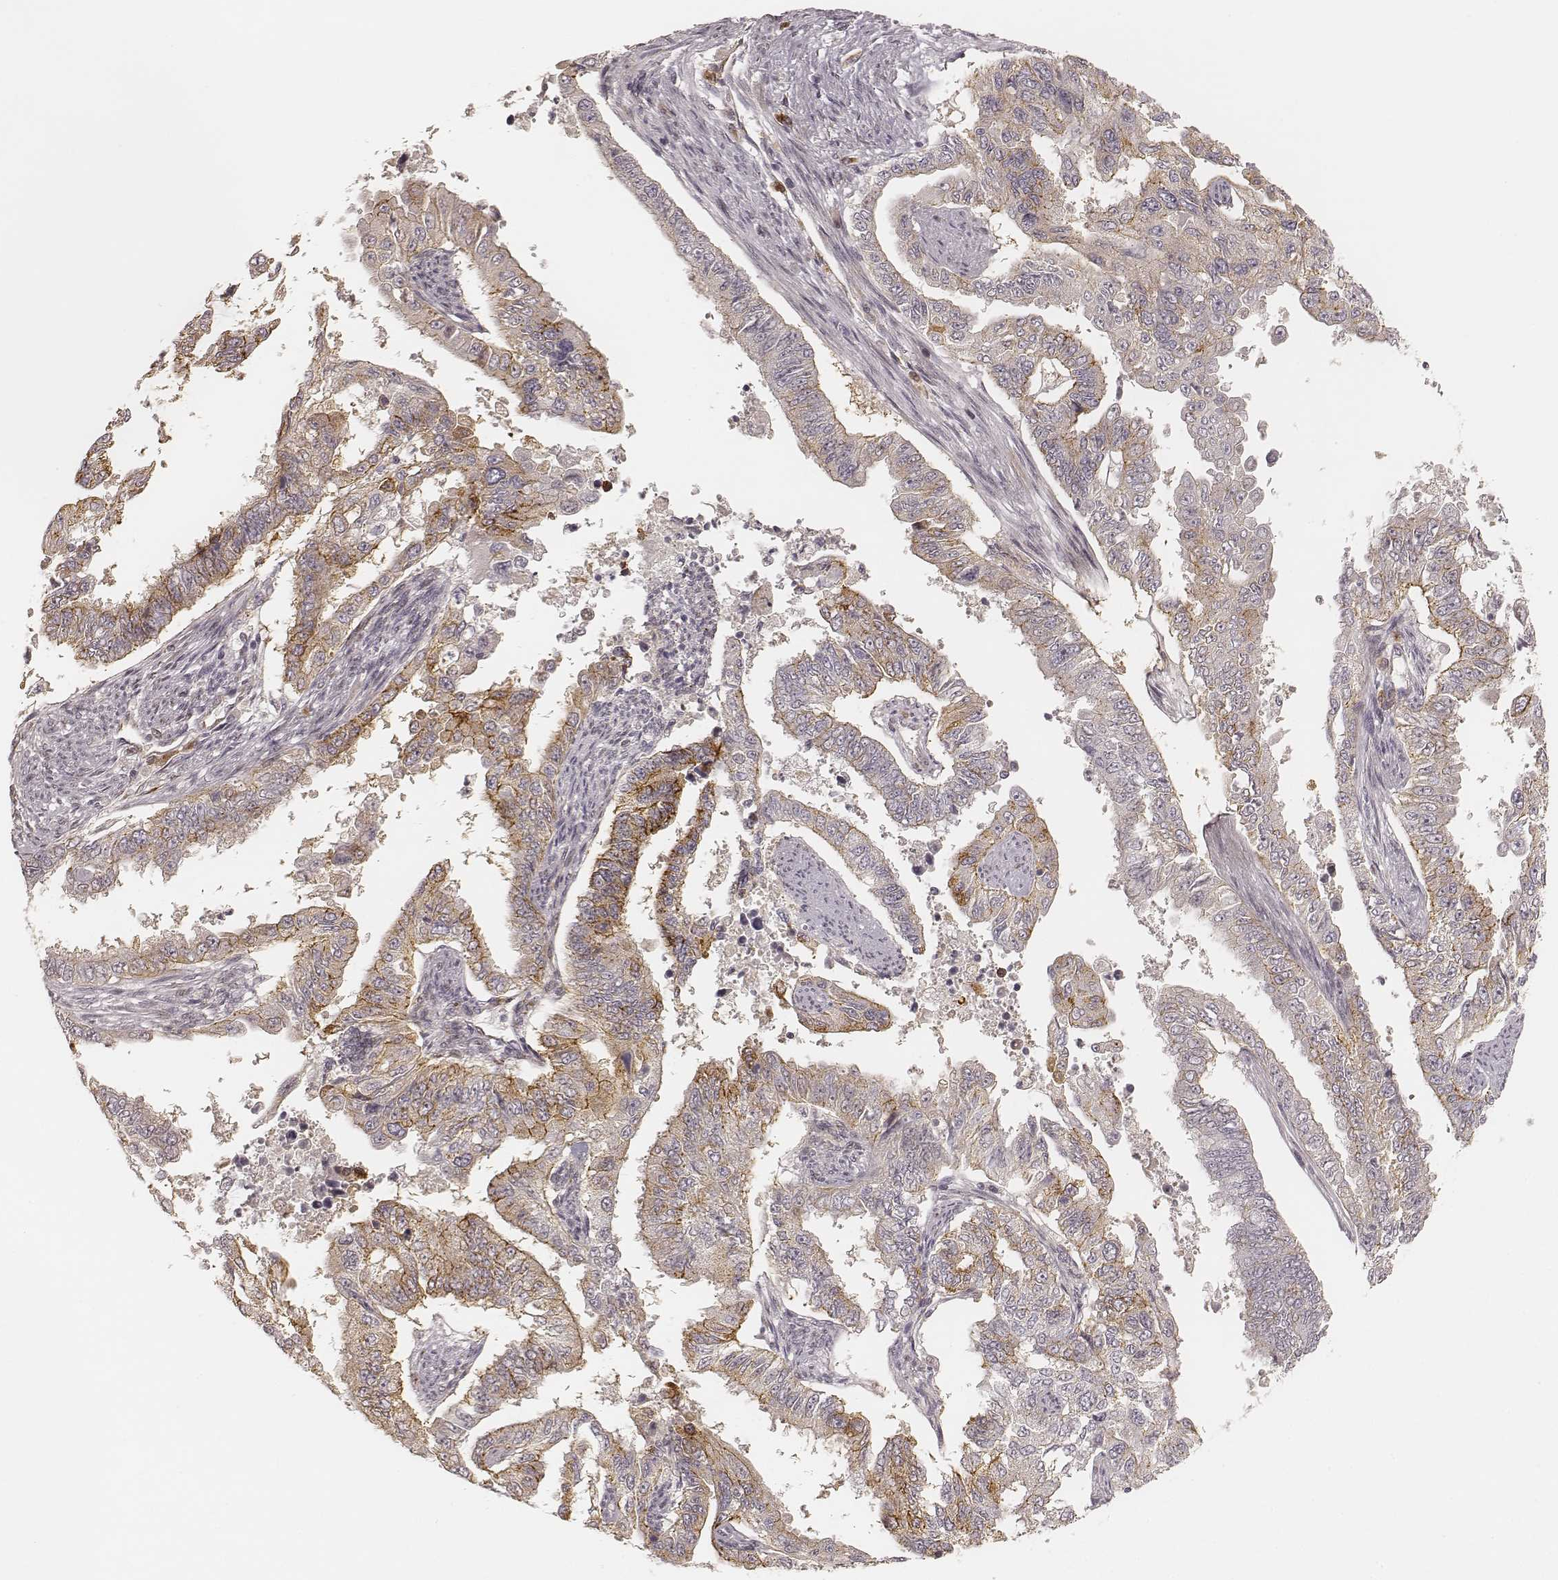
{"staining": {"intensity": "moderate", "quantity": "<25%", "location": "cytoplasmic/membranous"}, "tissue": "endometrial cancer", "cell_type": "Tumor cells", "image_type": "cancer", "snomed": [{"axis": "morphology", "description": "Adenocarcinoma, NOS"}, {"axis": "topography", "description": "Uterus"}], "caption": "A brown stain shows moderate cytoplasmic/membranous expression of a protein in human adenocarcinoma (endometrial) tumor cells.", "gene": "GORASP2", "patient": {"sex": "female", "age": 59}}